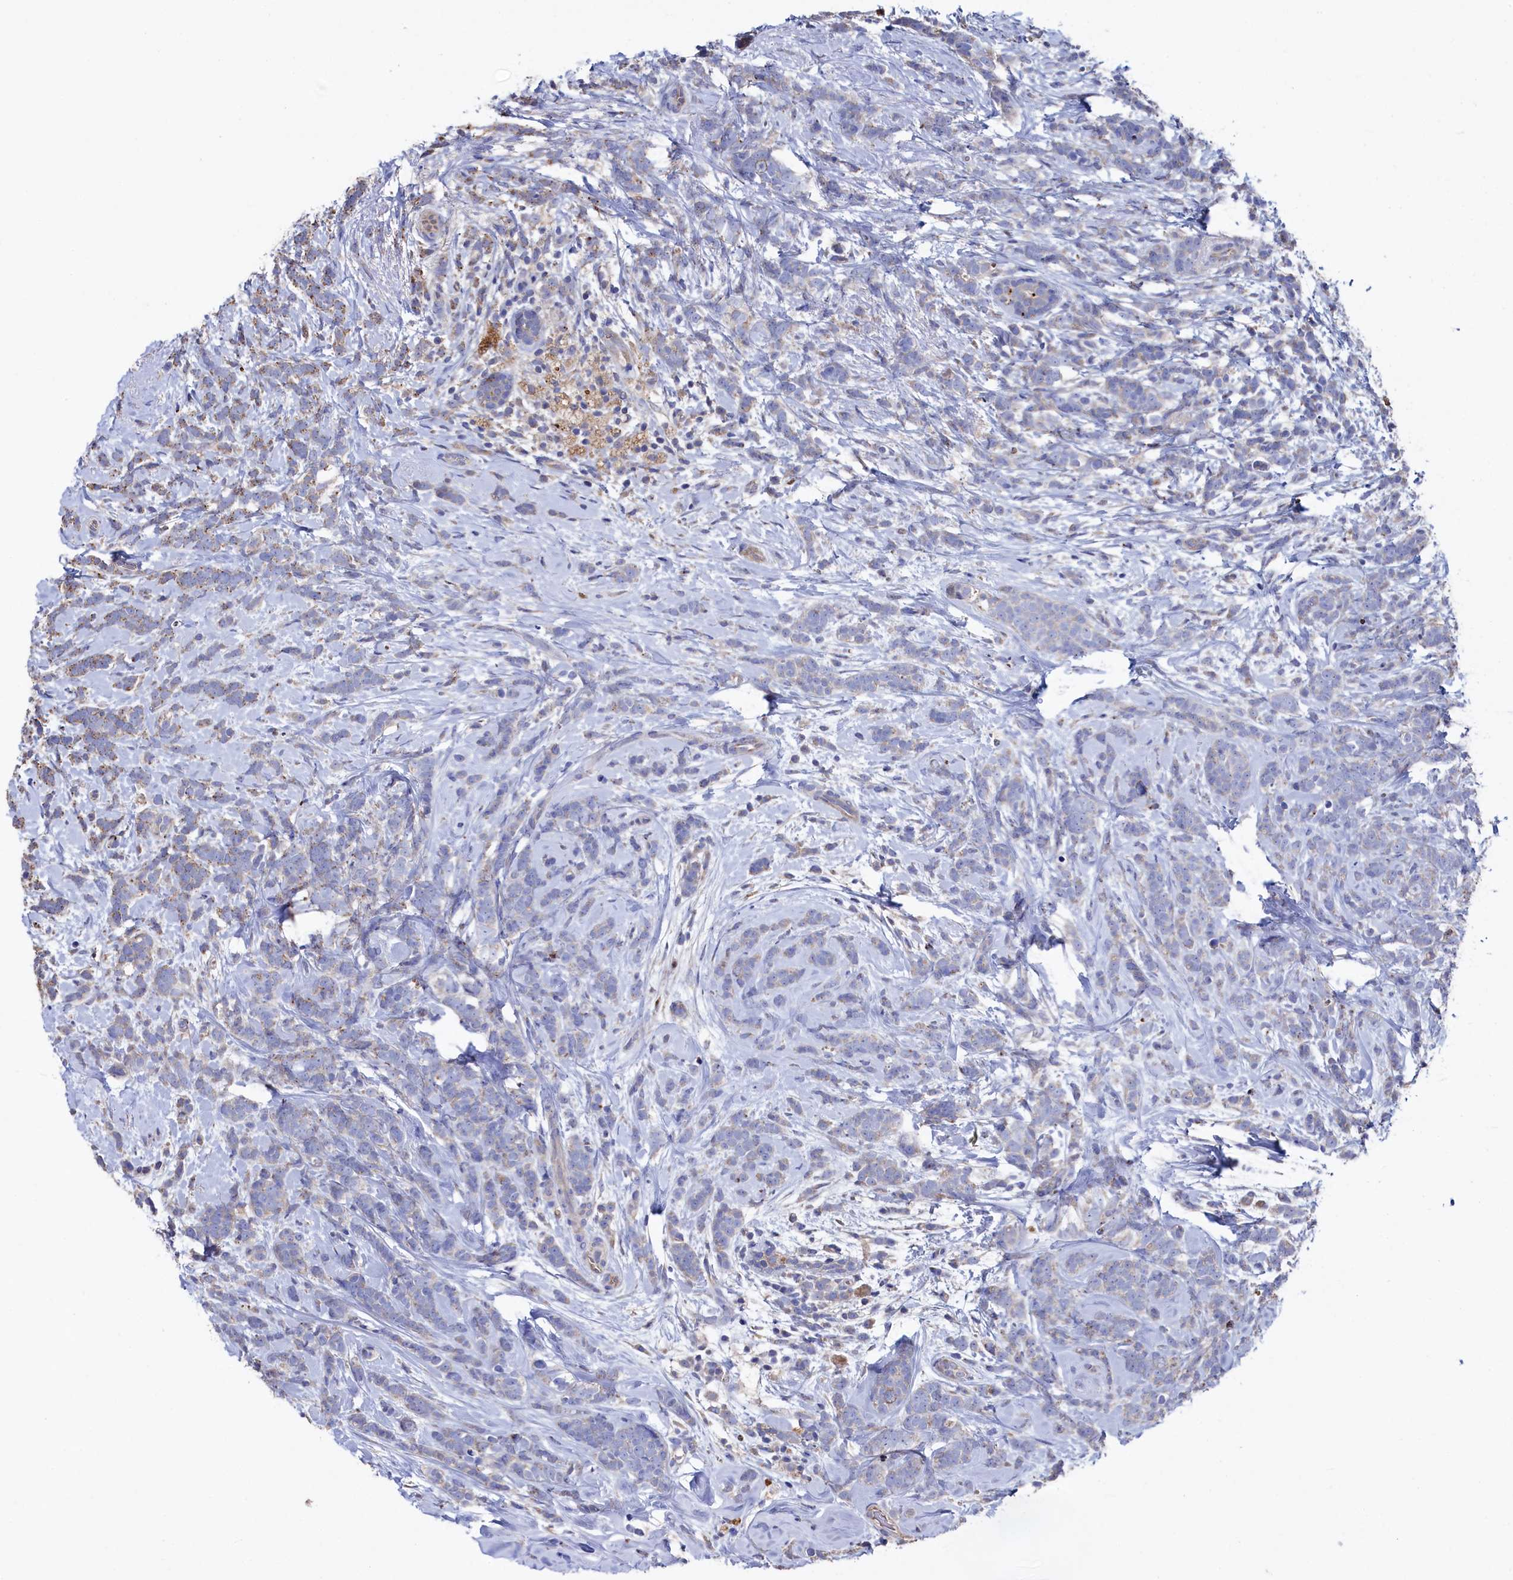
{"staining": {"intensity": "weak", "quantity": "<25%", "location": "cytoplasmic/membranous"}, "tissue": "breast cancer", "cell_type": "Tumor cells", "image_type": "cancer", "snomed": [{"axis": "morphology", "description": "Lobular carcinoma"}, {"axis": "topography", "description": "Breast"}], "caption": "Protein analysis of breast lobular carcinoma demonstrates no significant staining in tumor cells.", "gene": "TK2", "patient": {"sex": "female", "age": 58}}